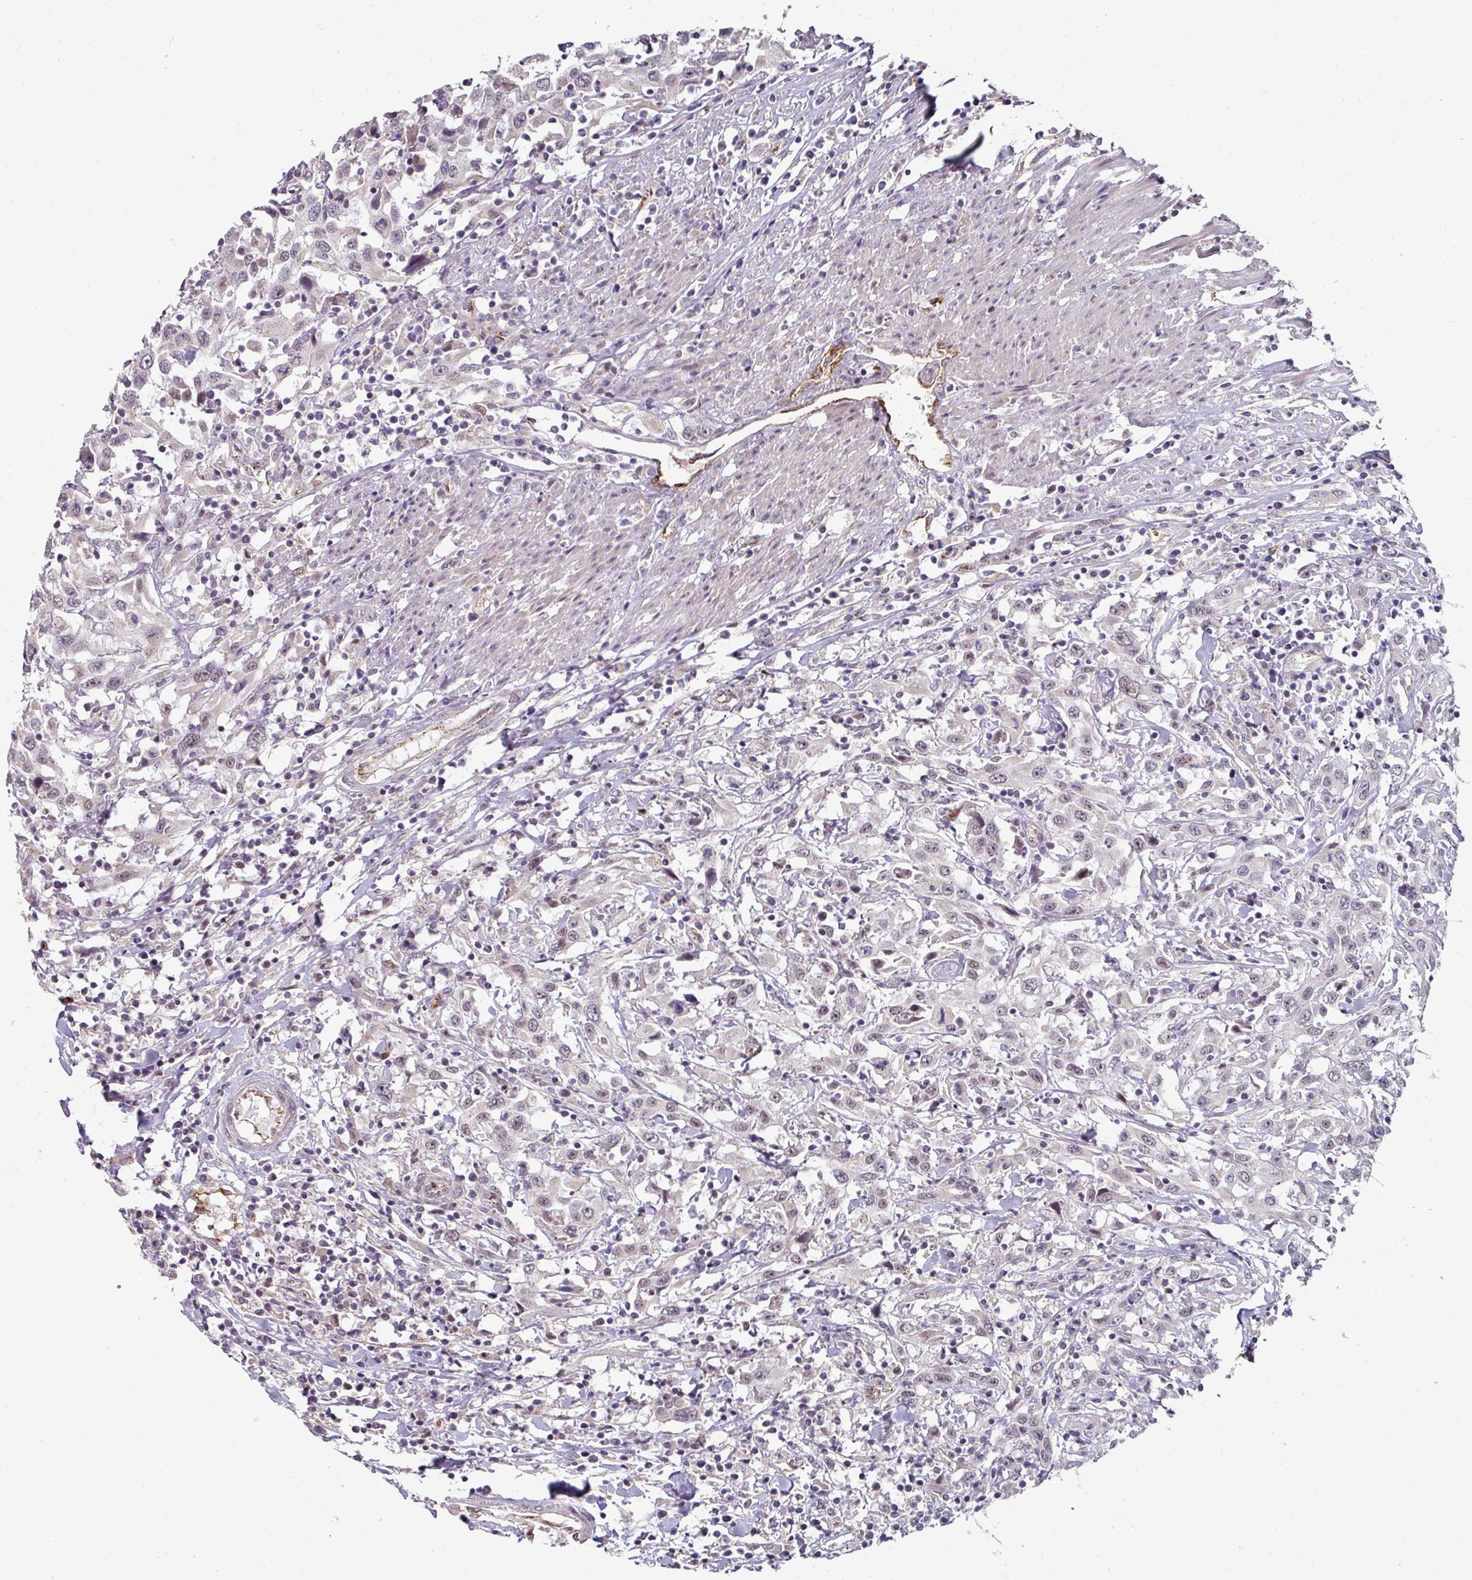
{"staining": {"intensity": "weak", "quantity": "<25%", "location": "nuclear"}, "tissue": "urothelial cancer", "cell_type": "Tumor cells", "image_type": "cancer", "snomed": [{"axis": "morphology", "description": "Urothelial carcinoma, High grade"}, {"axis": "topography", "description": "Urinary bladder"}], "caption": "DAB immunohistochemical staining of urothelial cancer shows no significant staining in tumor cells.", "gene": "SIDT2", "patient": {"sex": "male", "age": 61}}